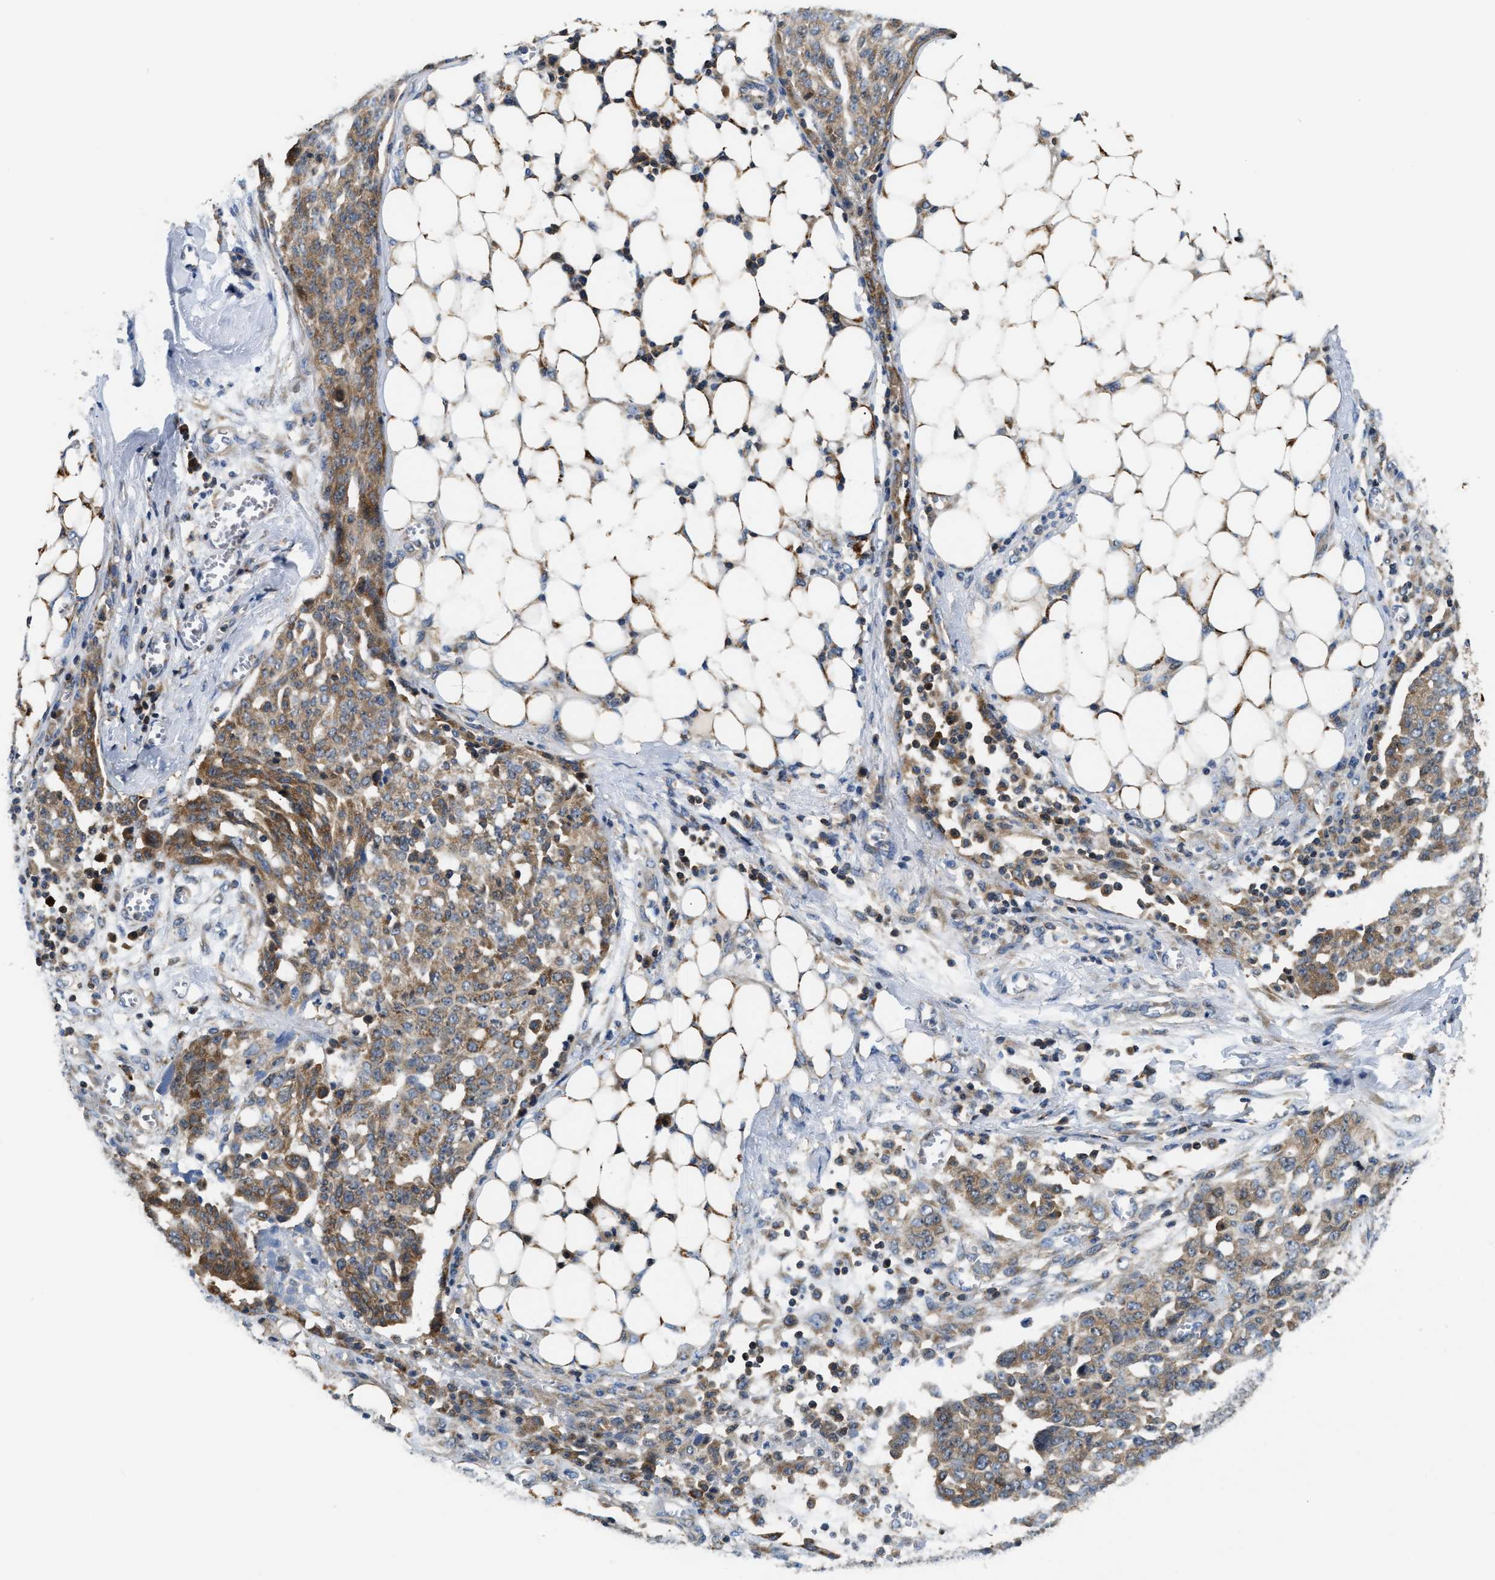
{"staining": {"intensity": "moderate", "quantity": "25%-75%", "location": "cytoplasmic/membranous"}, "tissue": "ovarian cancer", "cell_type": "Tumor cells", "image_type": "cancer", "snomed": [{"axis": "morphology", "description": "Cystadenocarcinoma, serous, NOS"}, {"axis": "topography", "description": "Soft tissue"}, {"axis": "topography", "description": "Ovary"}], "caption": "DAB immunohistochemical staining of human ovarian cancer (serous cystadenocarcinoma) reveals moderate cytoplasmic/membranous protein positivity in about 25%-75% of tumor cells.", "gene": "CCM2", "patient": {"sex": "female", "age": 57}}